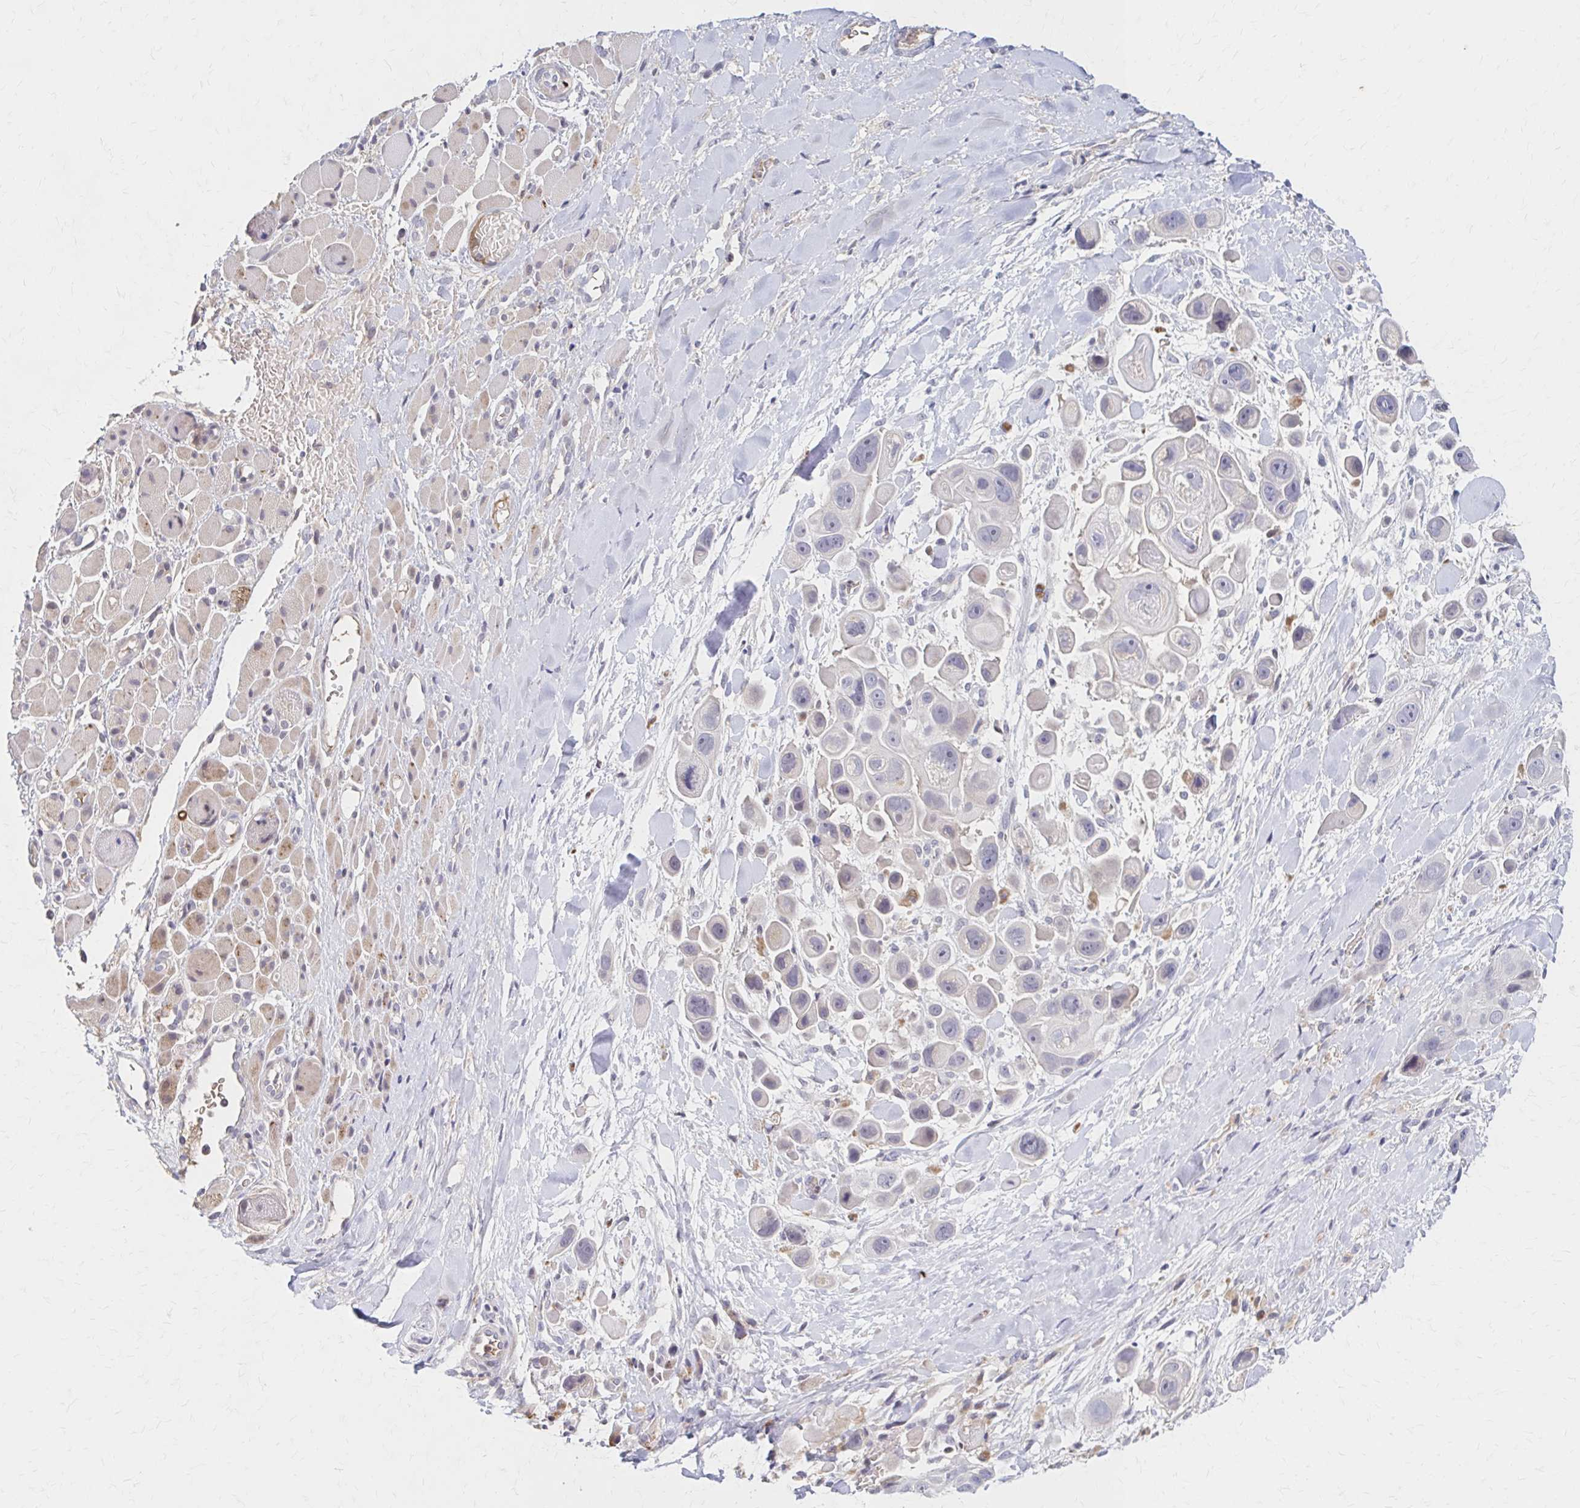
{"staining": {"intensity": "negative", "quantity": "none", "location": "none"}, "tissue": "skin cancer", "cell_type": "Tumor cells", "image_type": "cancer", "snomed": [{"axis": "morphology", "description": "Squamous cell carcinoma, NOS"}, {"axis": "topography", "description": "Skin"}], "caption": "Skin squamous cell carcinoma was stained to show a protein in brown. There is no significant staining in tumor cells.", "gene": "HMGCS2", "patient": {"sex": "male", "age": 67}}